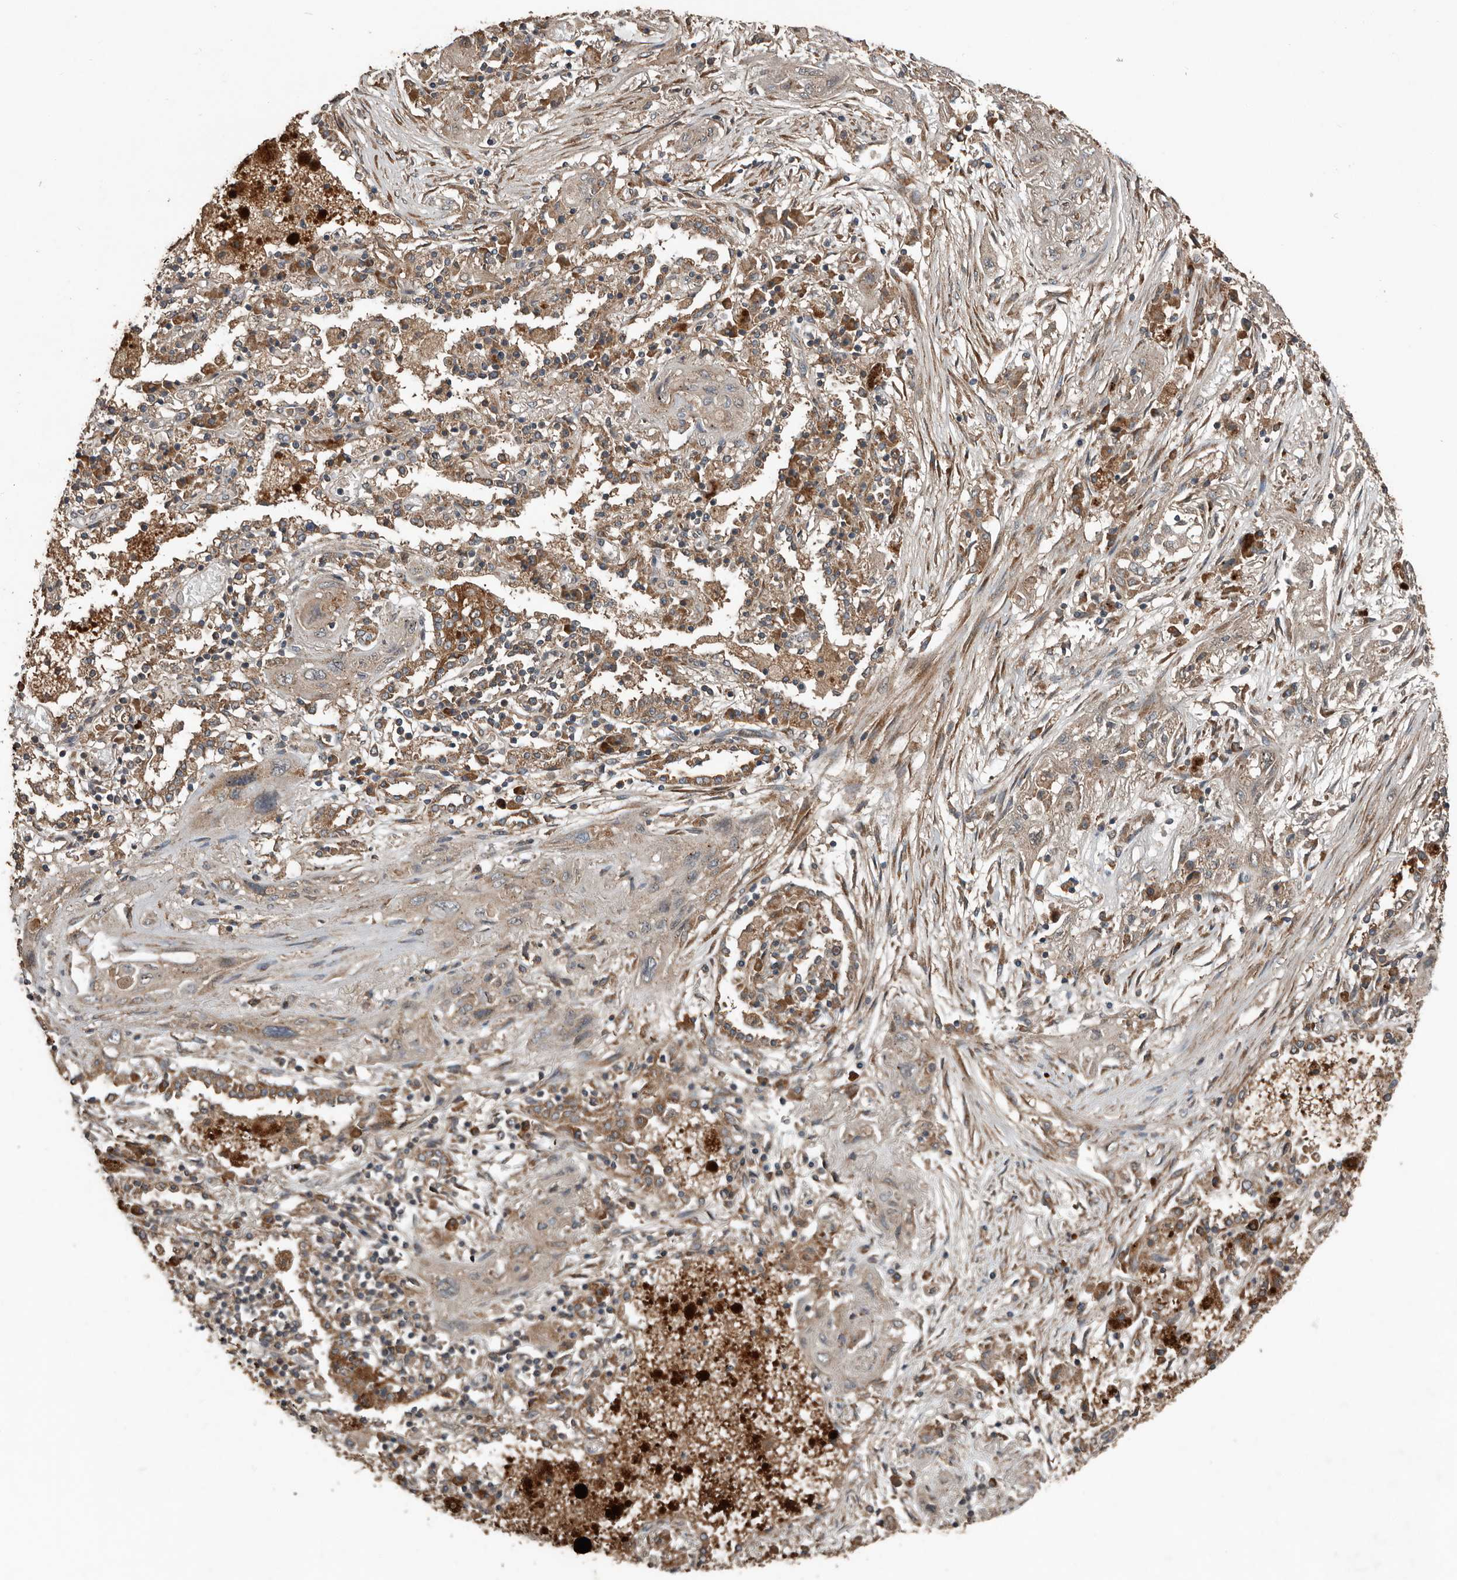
{"staining": {"intensity": "weak", "quantity": ">75%", "location": "cytoplasmic/membranous"}, "tissue": "lung cancer", "cell_type": "Tumor cells", "image_type": "cancer", "snomed": [{"axis": "morphology", "description": "Squamous cell carcinoma, NOS"}, {"axis": "topography", "description": "Lung"}], "caption": "Lung cancer (squamous cell carcinoma) stained with a protein marker reveals weak staining in tumor cells.", "gene": "RNF207", "patient": {"sex": "female", "age": 47}}